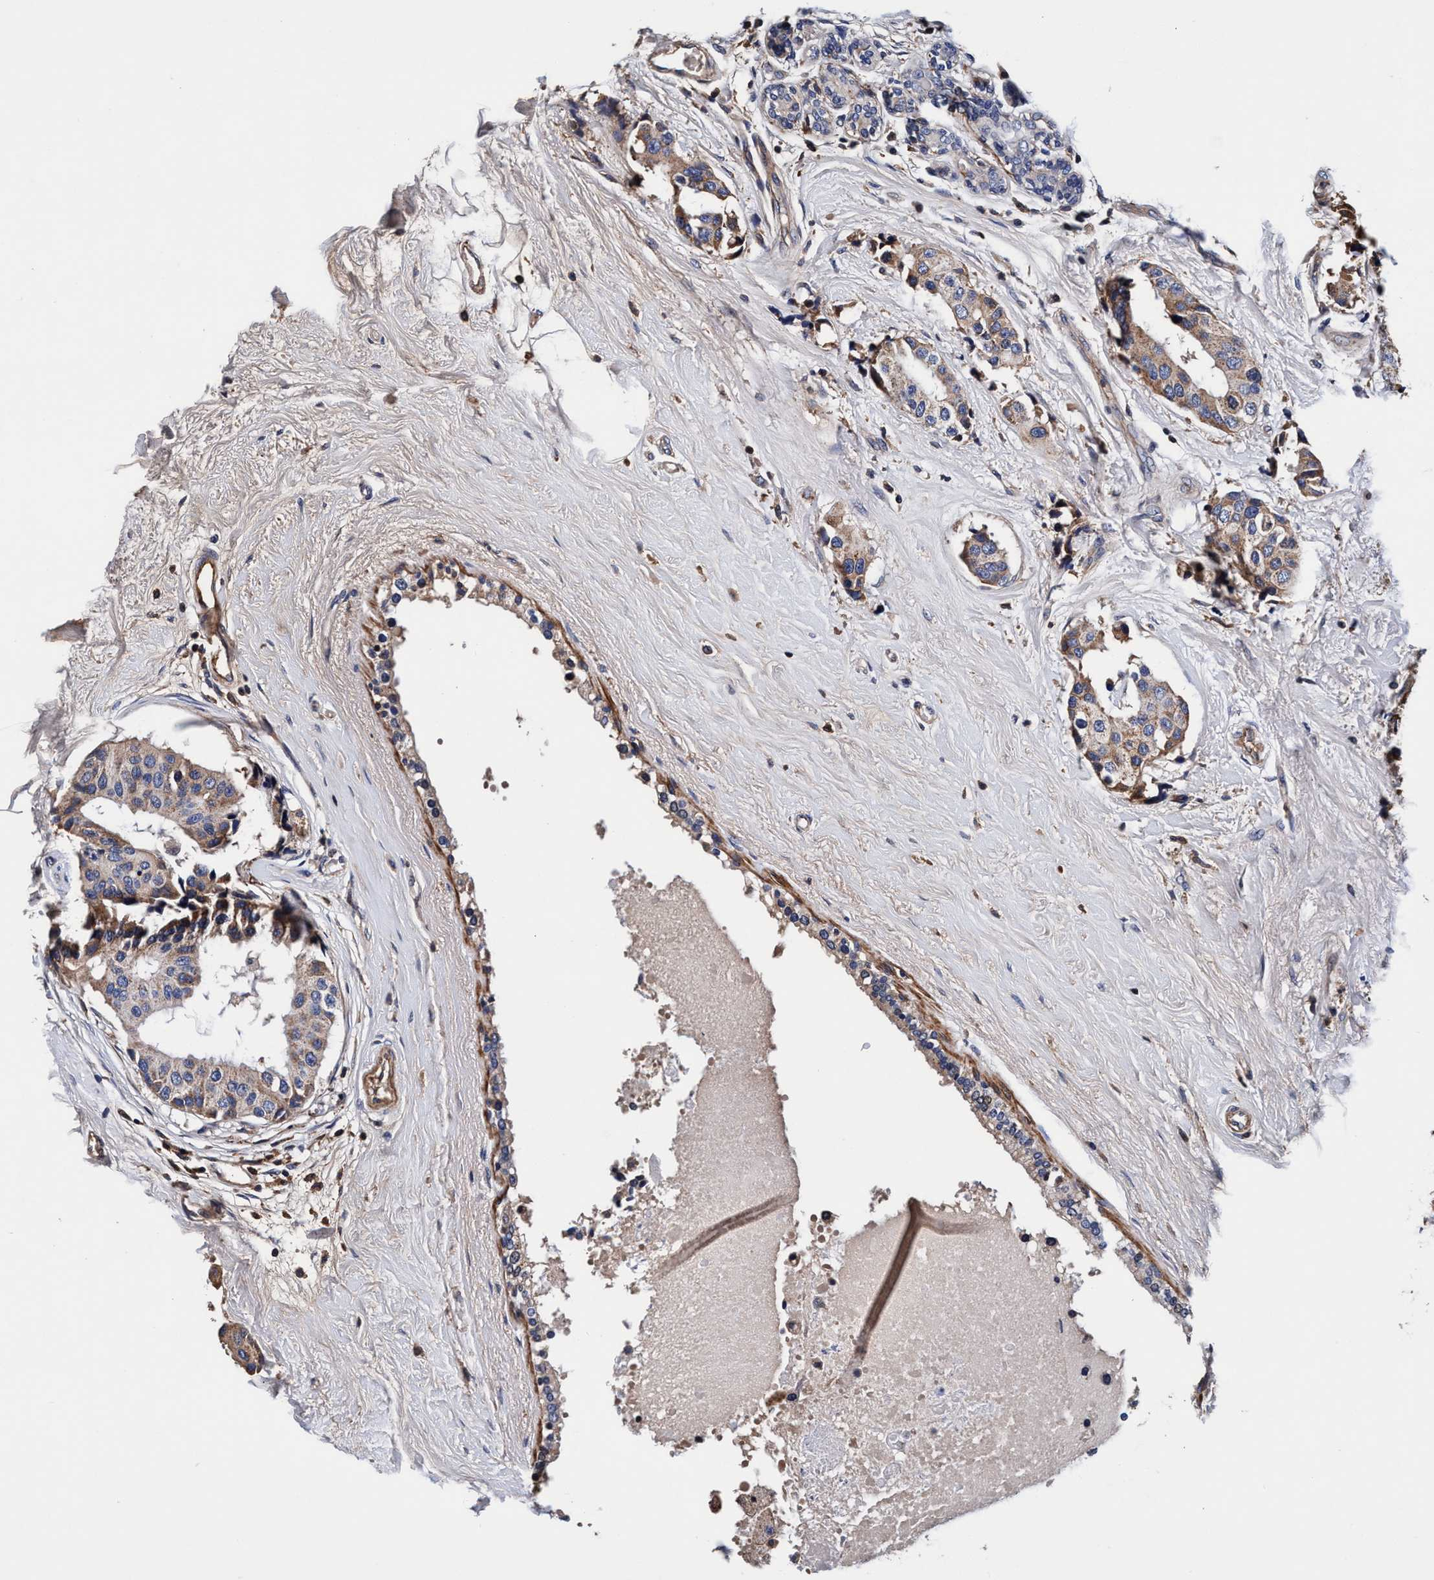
{"staining": {"intensity": "moderate", "quantity": ">75%", "location": "cytoplasmic/membranous"}, "tissue": "breast cancer", "cell_type": "Tumor cells", "image_type": "cancer", "snomed": [{"axis": "morphology", "description": "Normal tissue, NOS"}, {"axis": "morphology", "description": "Duct carcinoma"}, {"axis": "topography", "description": "Breast"}], "caption": "Tumor cells exhibit medium levels of moderate cytoplasmic/membranous positivity in about >75% of cells in human breast intraductal carcinoma.", "gene": "RNF208", "patient": {"sex": "female", "age": 39}}